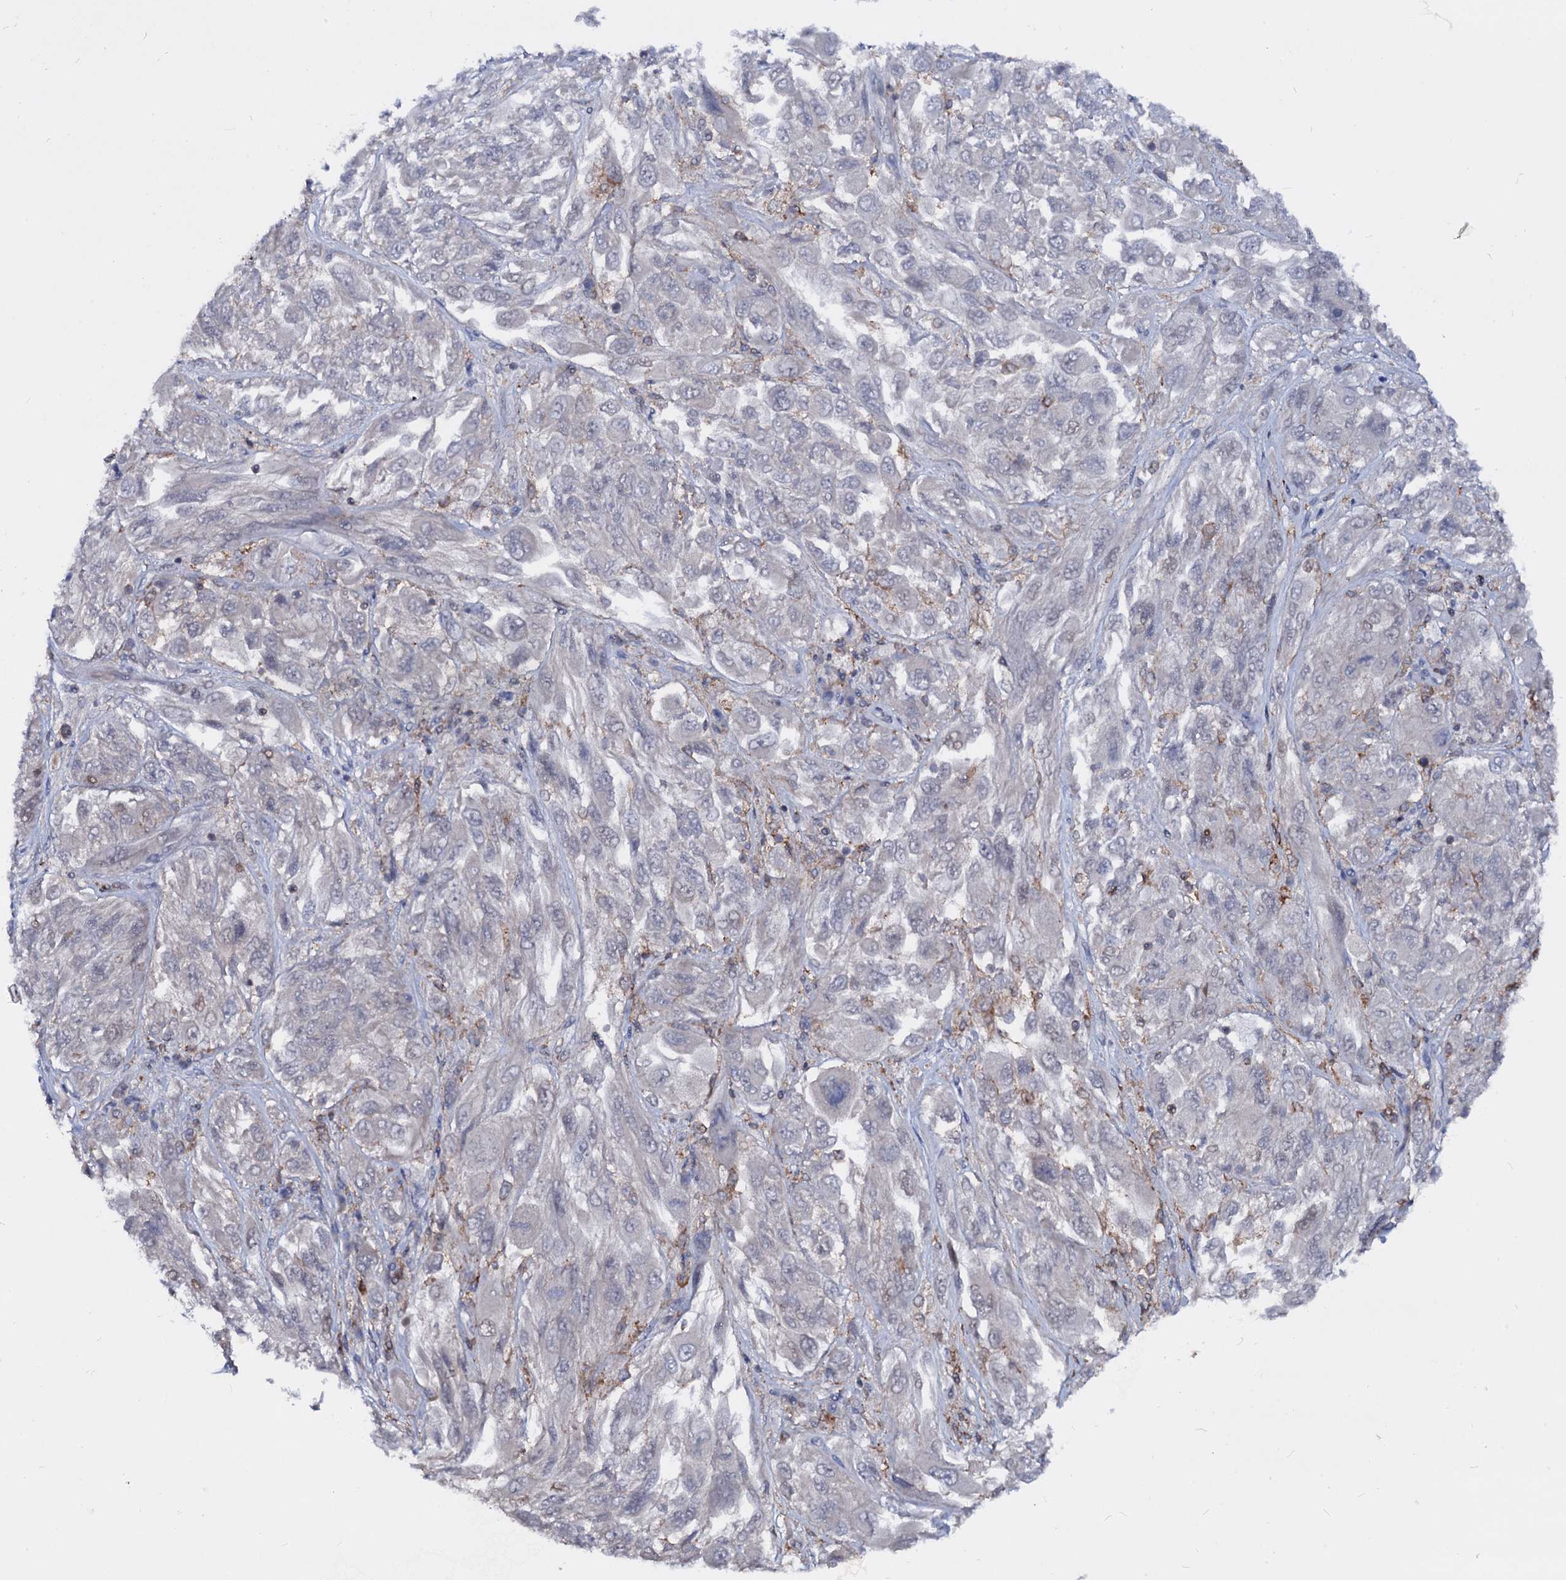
{"staining": {"intensity": "negative", "quantity": "none", "location": "none"}, "tissue": "melanoma", "cell_type": "Tumor cells", "image_type": "cancer", "snomed": [{"axis": "morphology", "description": "Malignant melanoma, NOS"}, {"axis": "topography", "description": "Skin"}], "caption": "The immunohistochemistry (IHC) photomicrograph has no significant expression in tumor cells of malignant melanoma tissue. (DAB (3,3'-diaminobenzidine) IHC, high magnification).", "gene": "RHOG", "patient": {"sex": "female", "age": 91}}